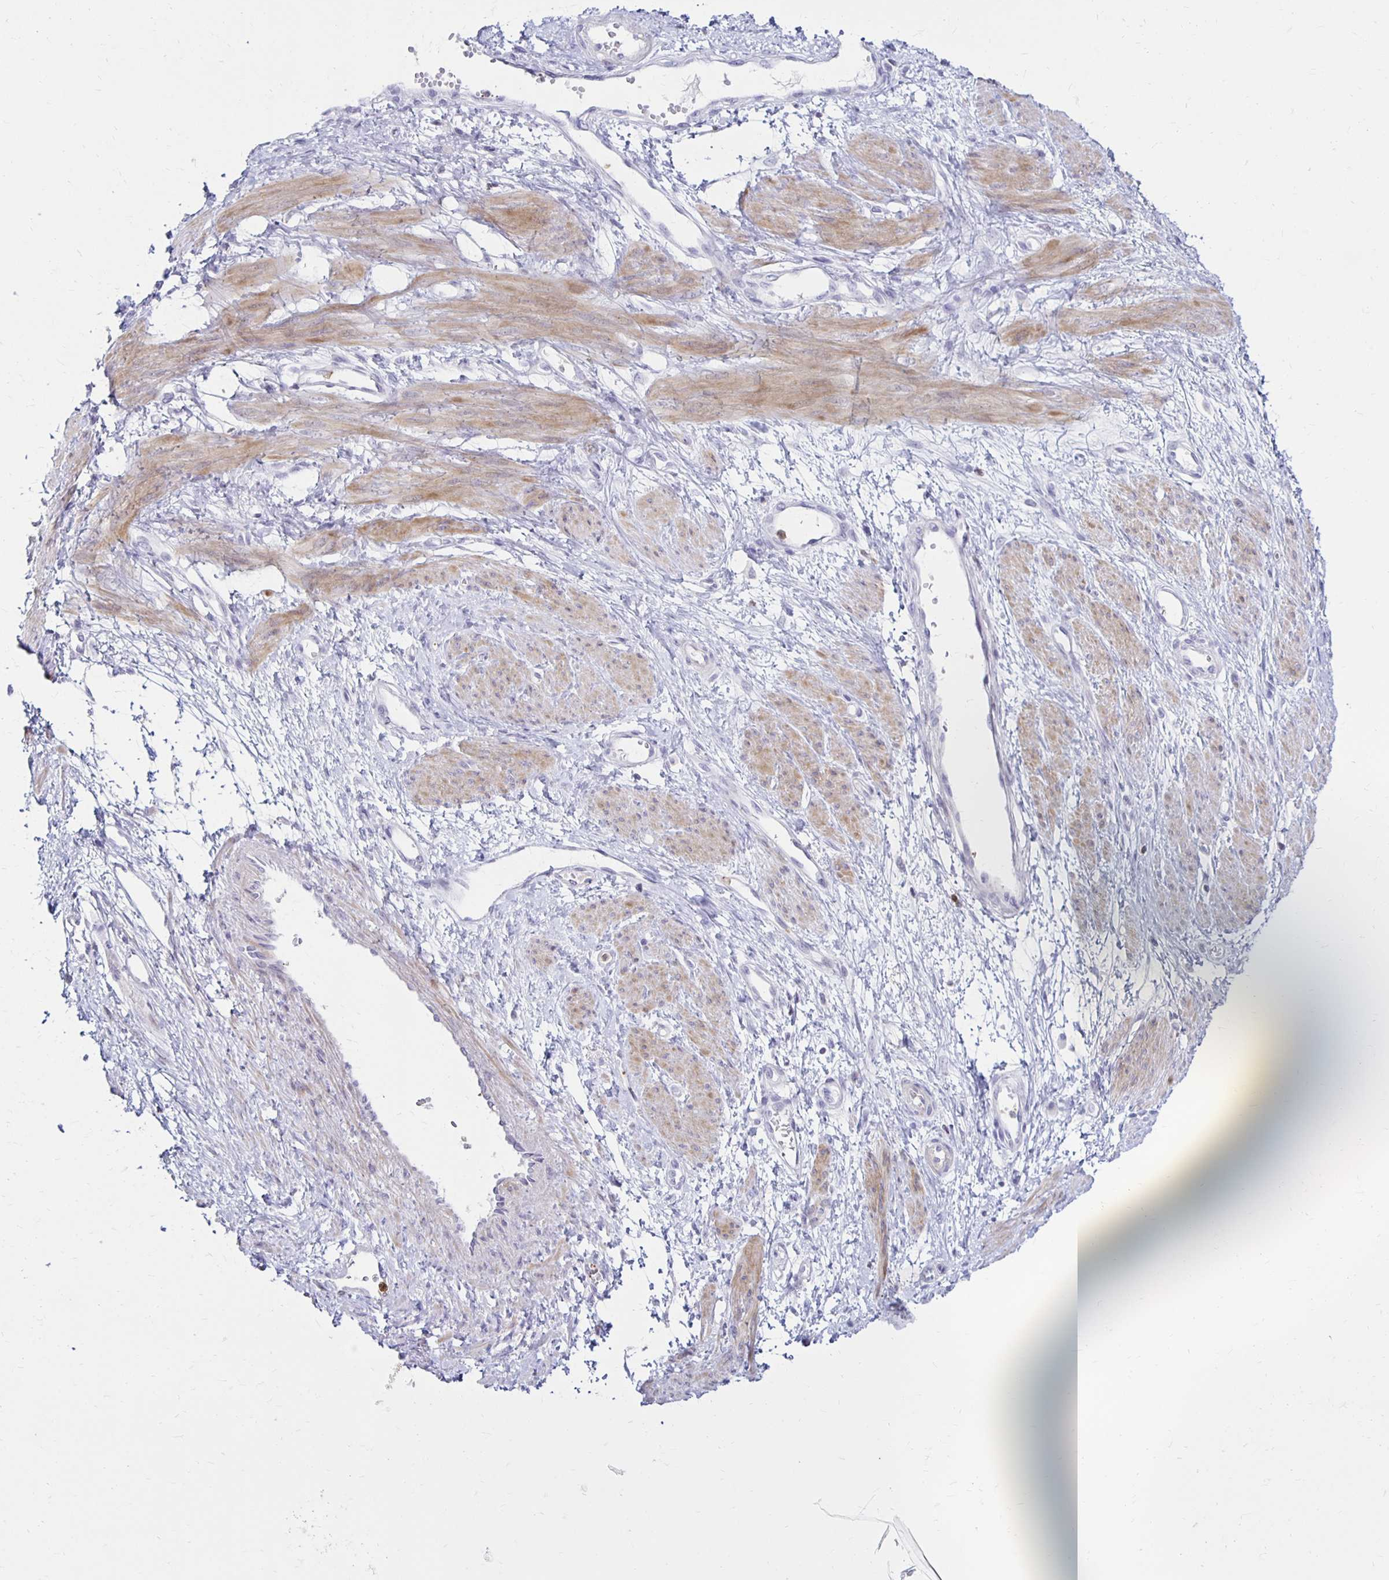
{"staining": {"intensity": "moderate", "quantity": "25%-75%", "location": "cytoplasmic/membranous"}, "tissue": "smooth muscle", "cell_type": "Smooth muscle cells", "image_type": "normal", "snomed": [{"axis": "morphology", "description": "Normal tissue, NOS"}, {"axis": "topography", "description": "Smooth muscle"}, {"axis": "topography", "description": "Uterus"}], "caption": "Protein staining by IHC exhibits moderate cytoplasmic/membranous expression in approximately 25%-75% of smooth muscle cells in unremarkable smooth muscle.", "gene": "CCL21", "patient": {"sex": "female", "age": 39}}